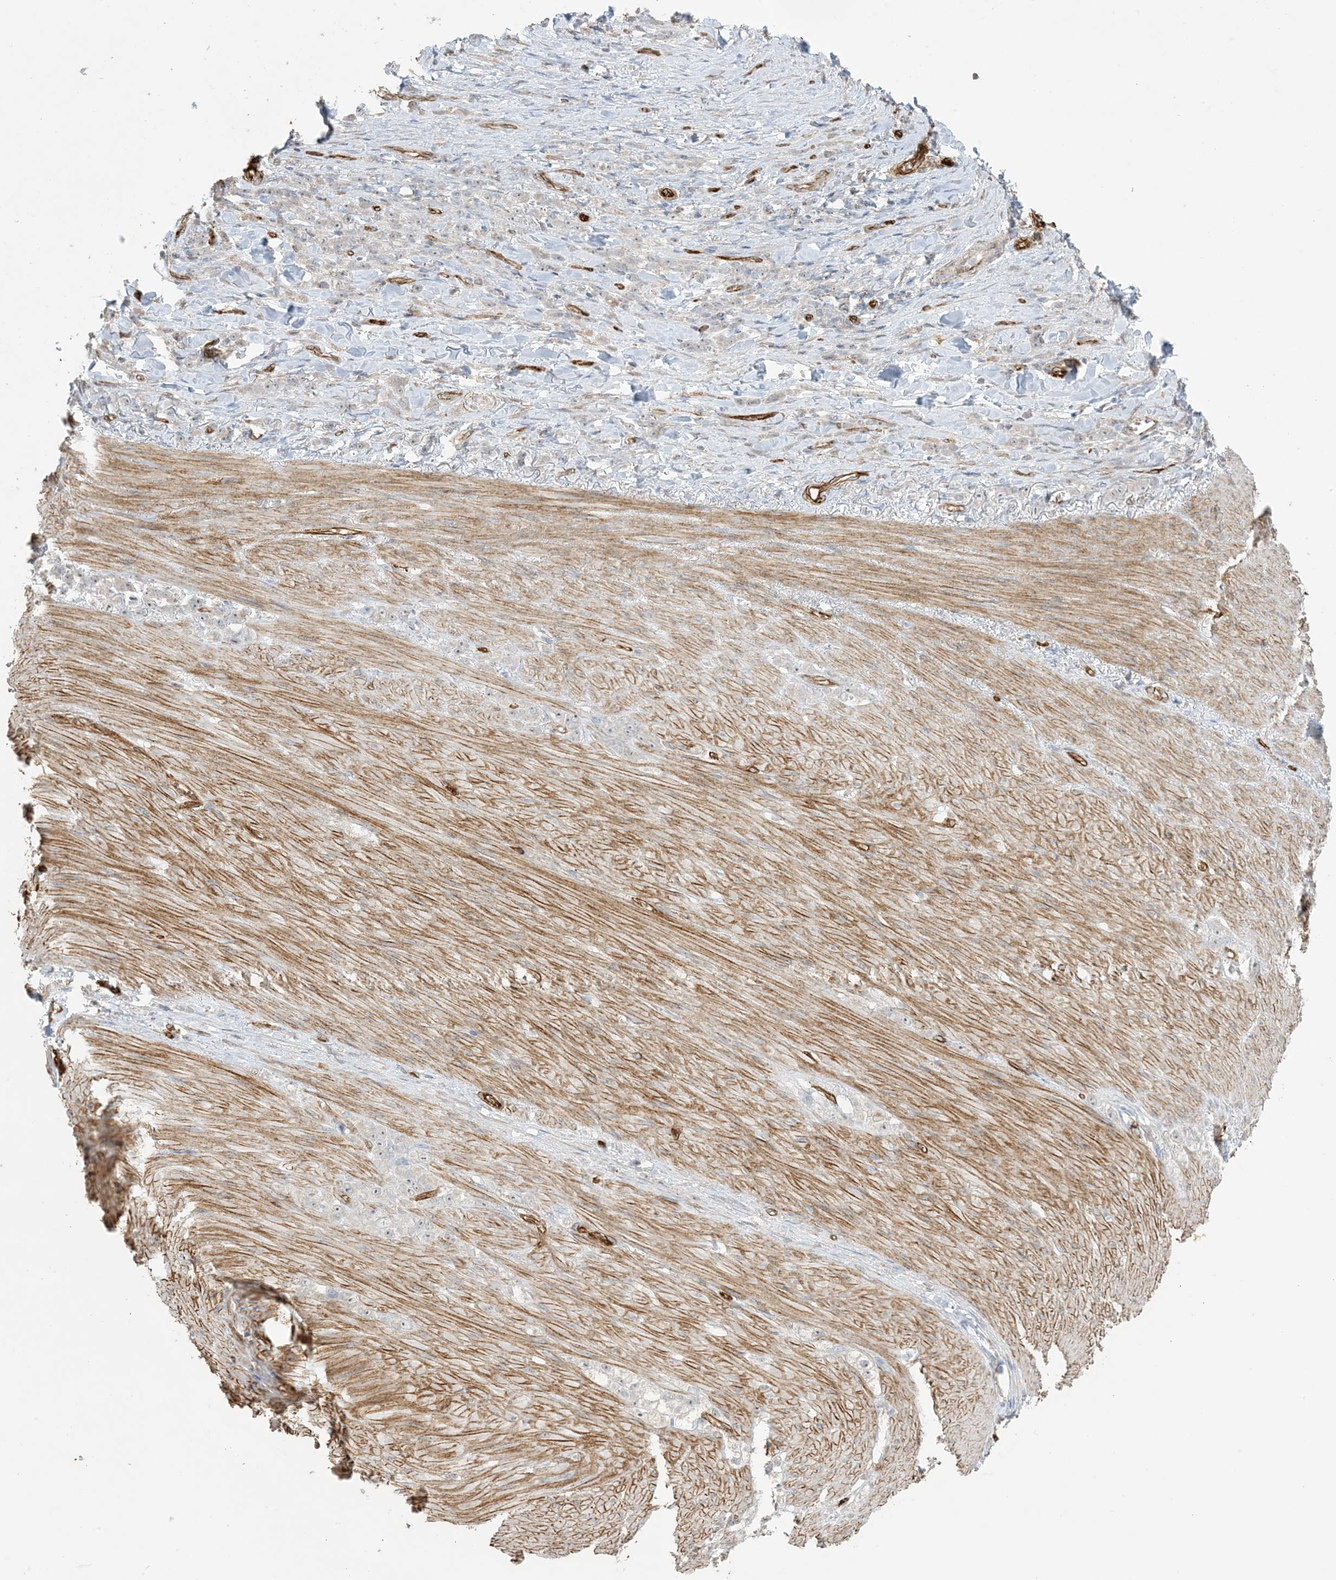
{"staining": {"intensity": "weak", "quantity": "<25%", "location": "cytoplasmic/membranous"}, "tissue": "stomach cancer", "cell_type": "Tumor cells", "image_type": "cancer", "snomed": [{"axis": "morphology", "description": "Normal tissue, NOS"}, {"axis": "morphology", "description": "Adenocarcinoma, NOS"}, {"axis": "topography", "description": "Stomach"}], "caption": "Tumor cells are negative for brown protein staining in adenocarcinoma (stomach).", "gene": "AGA", "patient": {"sex": "male", "age": 82}}